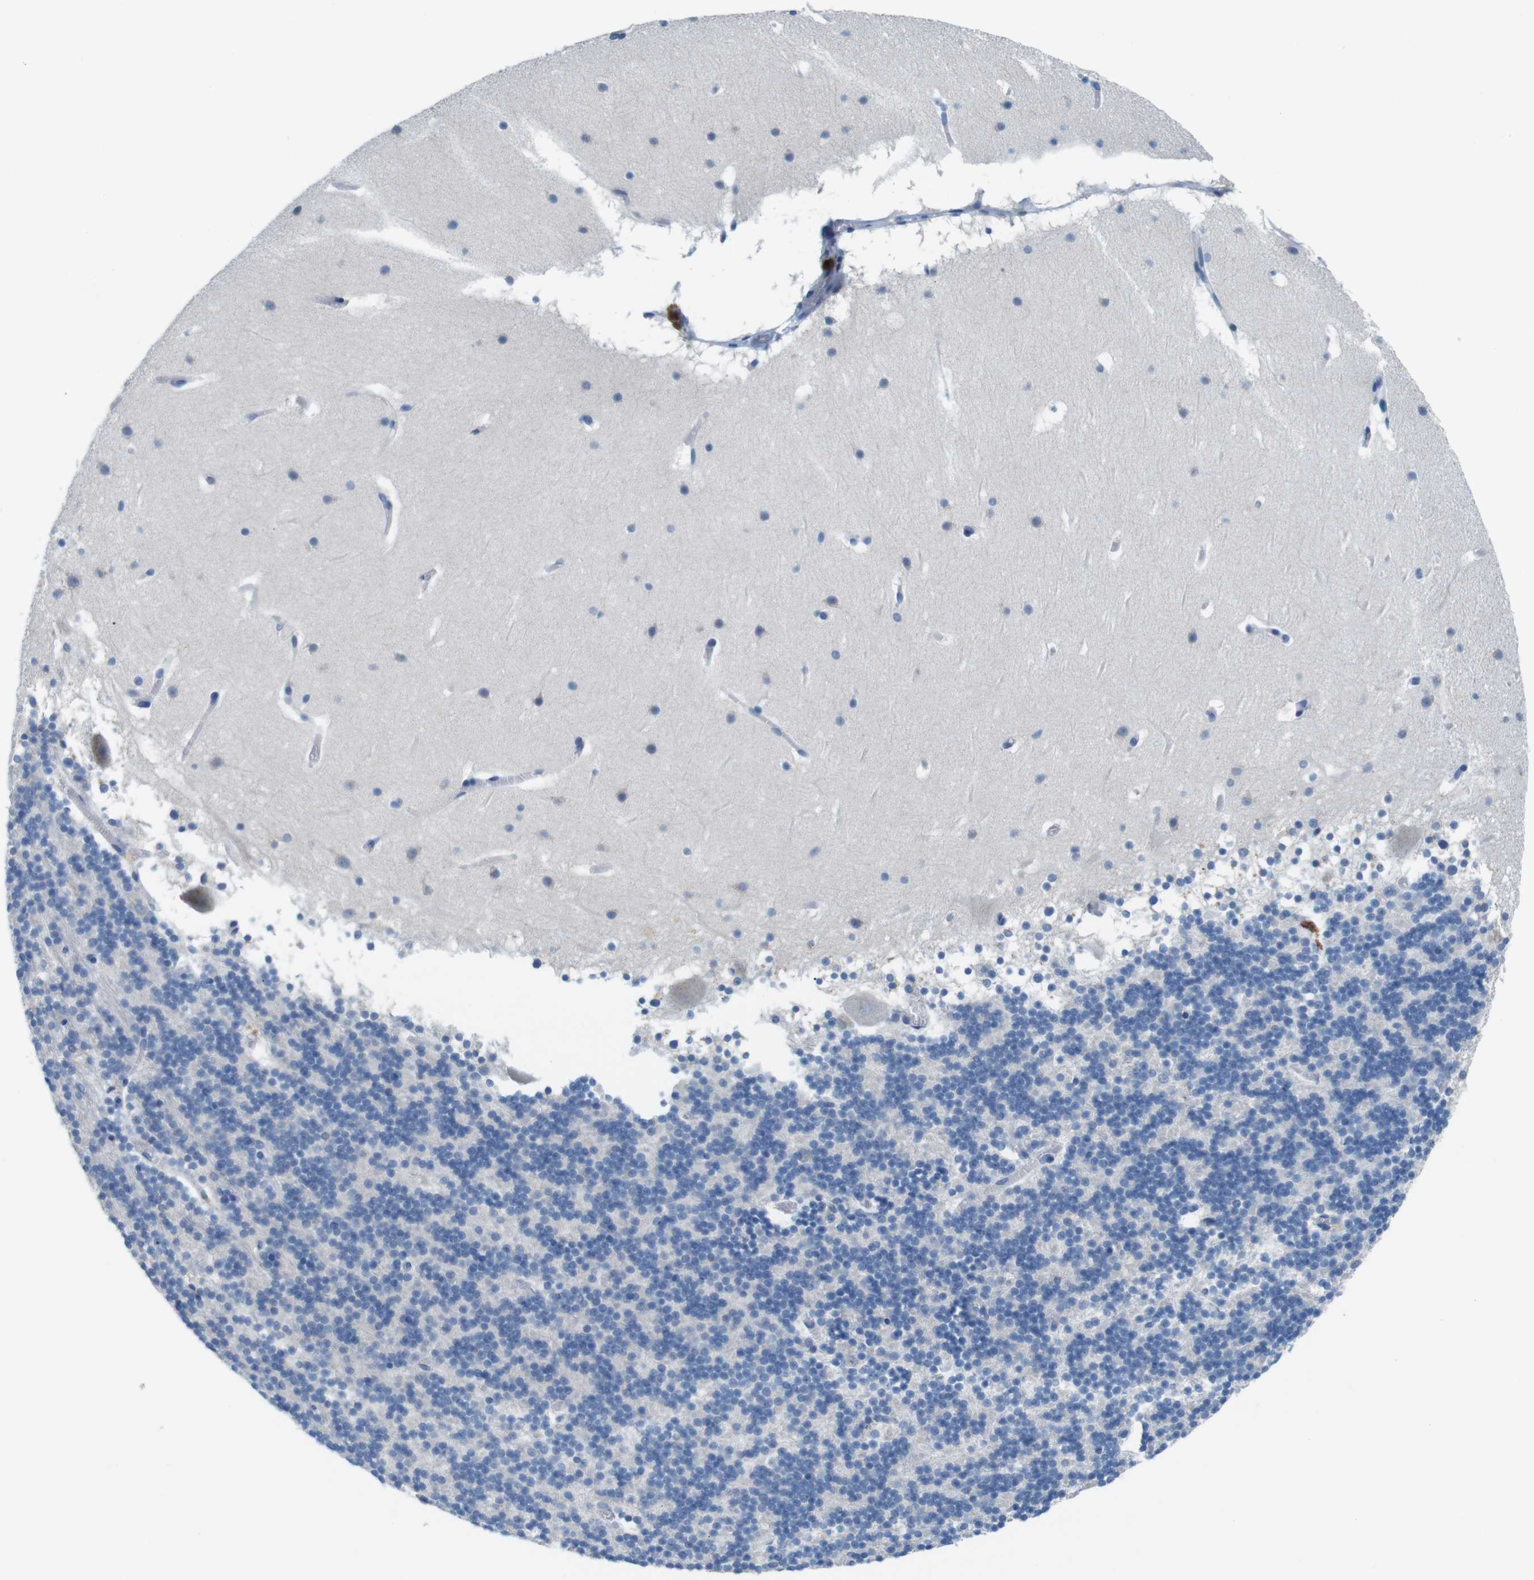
{"staining": {"intensity": "negative", "quantity": "none", "location": "none"}, "tissue": "cerebellum", "cell_type": "Cells in granular layer", "image_type": "normal", "snomed": [{"axis": "morphology", "description": "Normal tissue, NOS"}, {"axis": "topography", "description": "Cerebellum"}], "caption": "Immunohistochemistry (IHC) of normal cerebellum shows no positivity in cells in granular layer.", "gene": "GOLGA2", "patient": {"sex": "male", "age": 45}}